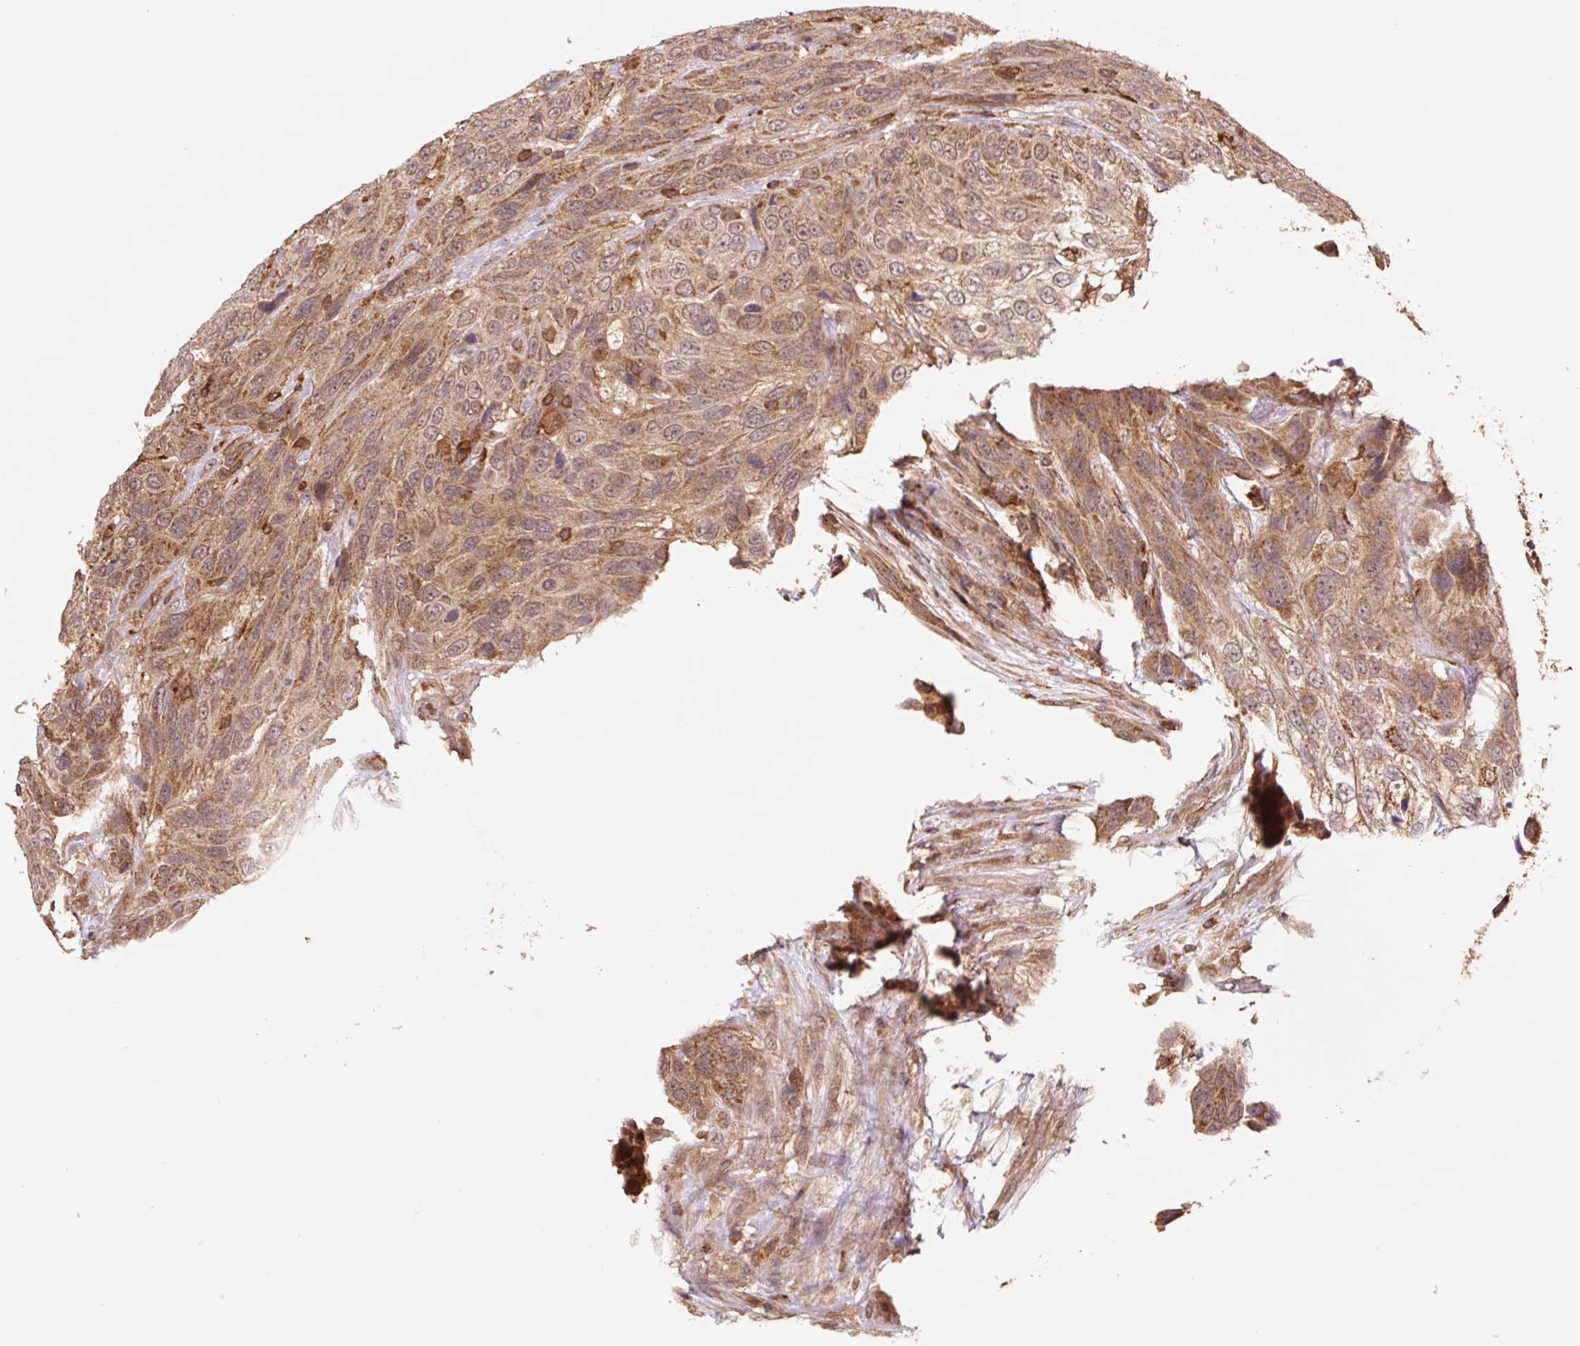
{"staining": {"intensity": "moderate", "quantity": ">75%", "location": "cytoplasmic/membranous"}, "tissue": "urothelial cancer", "cell_type": "Tumor cells", "image_type": "cancer", "snomed": [{"axis": "morphology", "description": "Urothelial carcinoma, High grade"}, {"axis": "topography", "description": "Urinary bladder"}], "caption": "Moderate cytoplasmic/membranous positivity is present in approximately >75% of tumor cells in urothelial carcinoma (high-grade).", "gene": "URM1", "patient": {"sex": "female", "age": 70}}